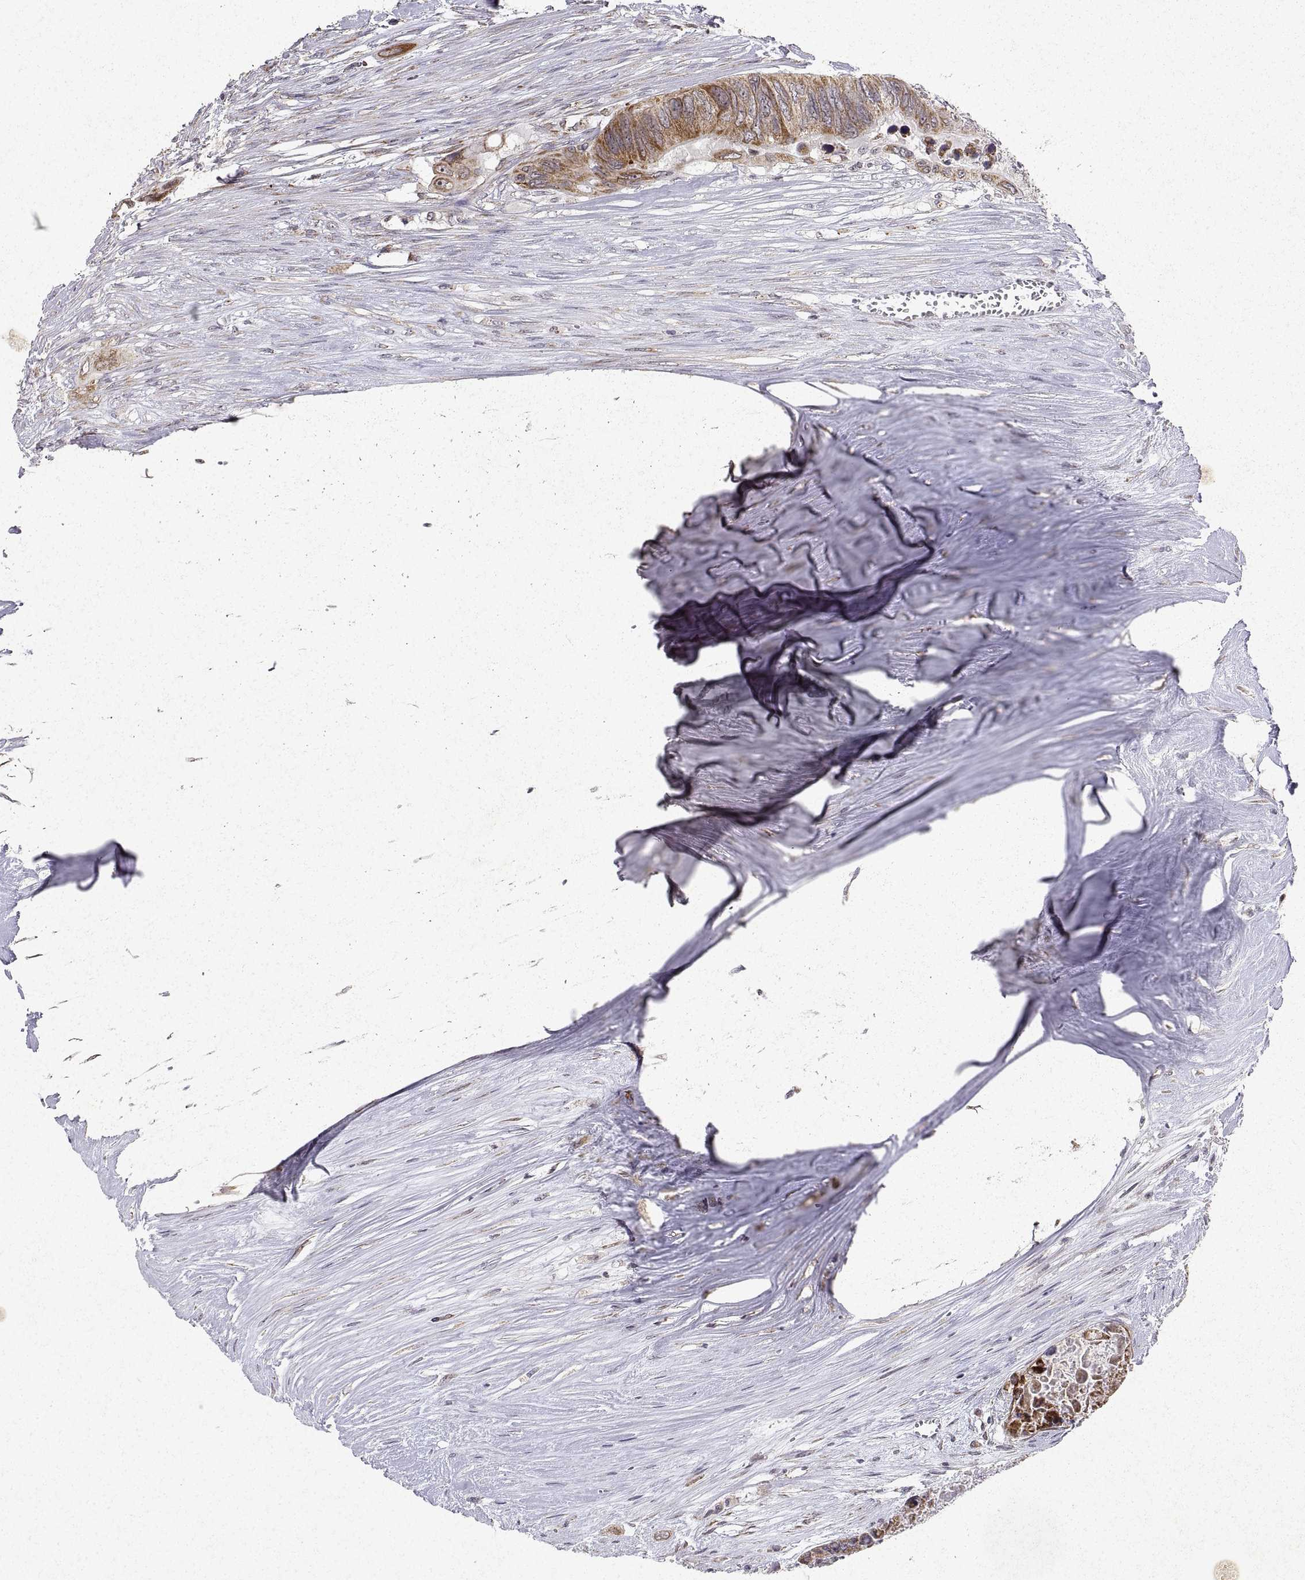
{"staining": {"intensity": "moderate", "quantity": ">75%", "location": "cytoplasmic/membranous"}, "tissue": "colorectal cancer", "cell_type": "Tumor cells", "image_type": "cancer", "snomed": [{"axis": "morphology", "description": "Adenocarcinoma, NOS"}, {"axis": "topography", "description": "Colon"}], "caption": "This image exhibits immunohistochemistry staining of human colorectal cancer, with medium moderate cytoplasmic/membranous positivity in approximately >75% of tumor cells.", "gene": "MANBAL", "patient": {"sex": "female", "age": 48}}